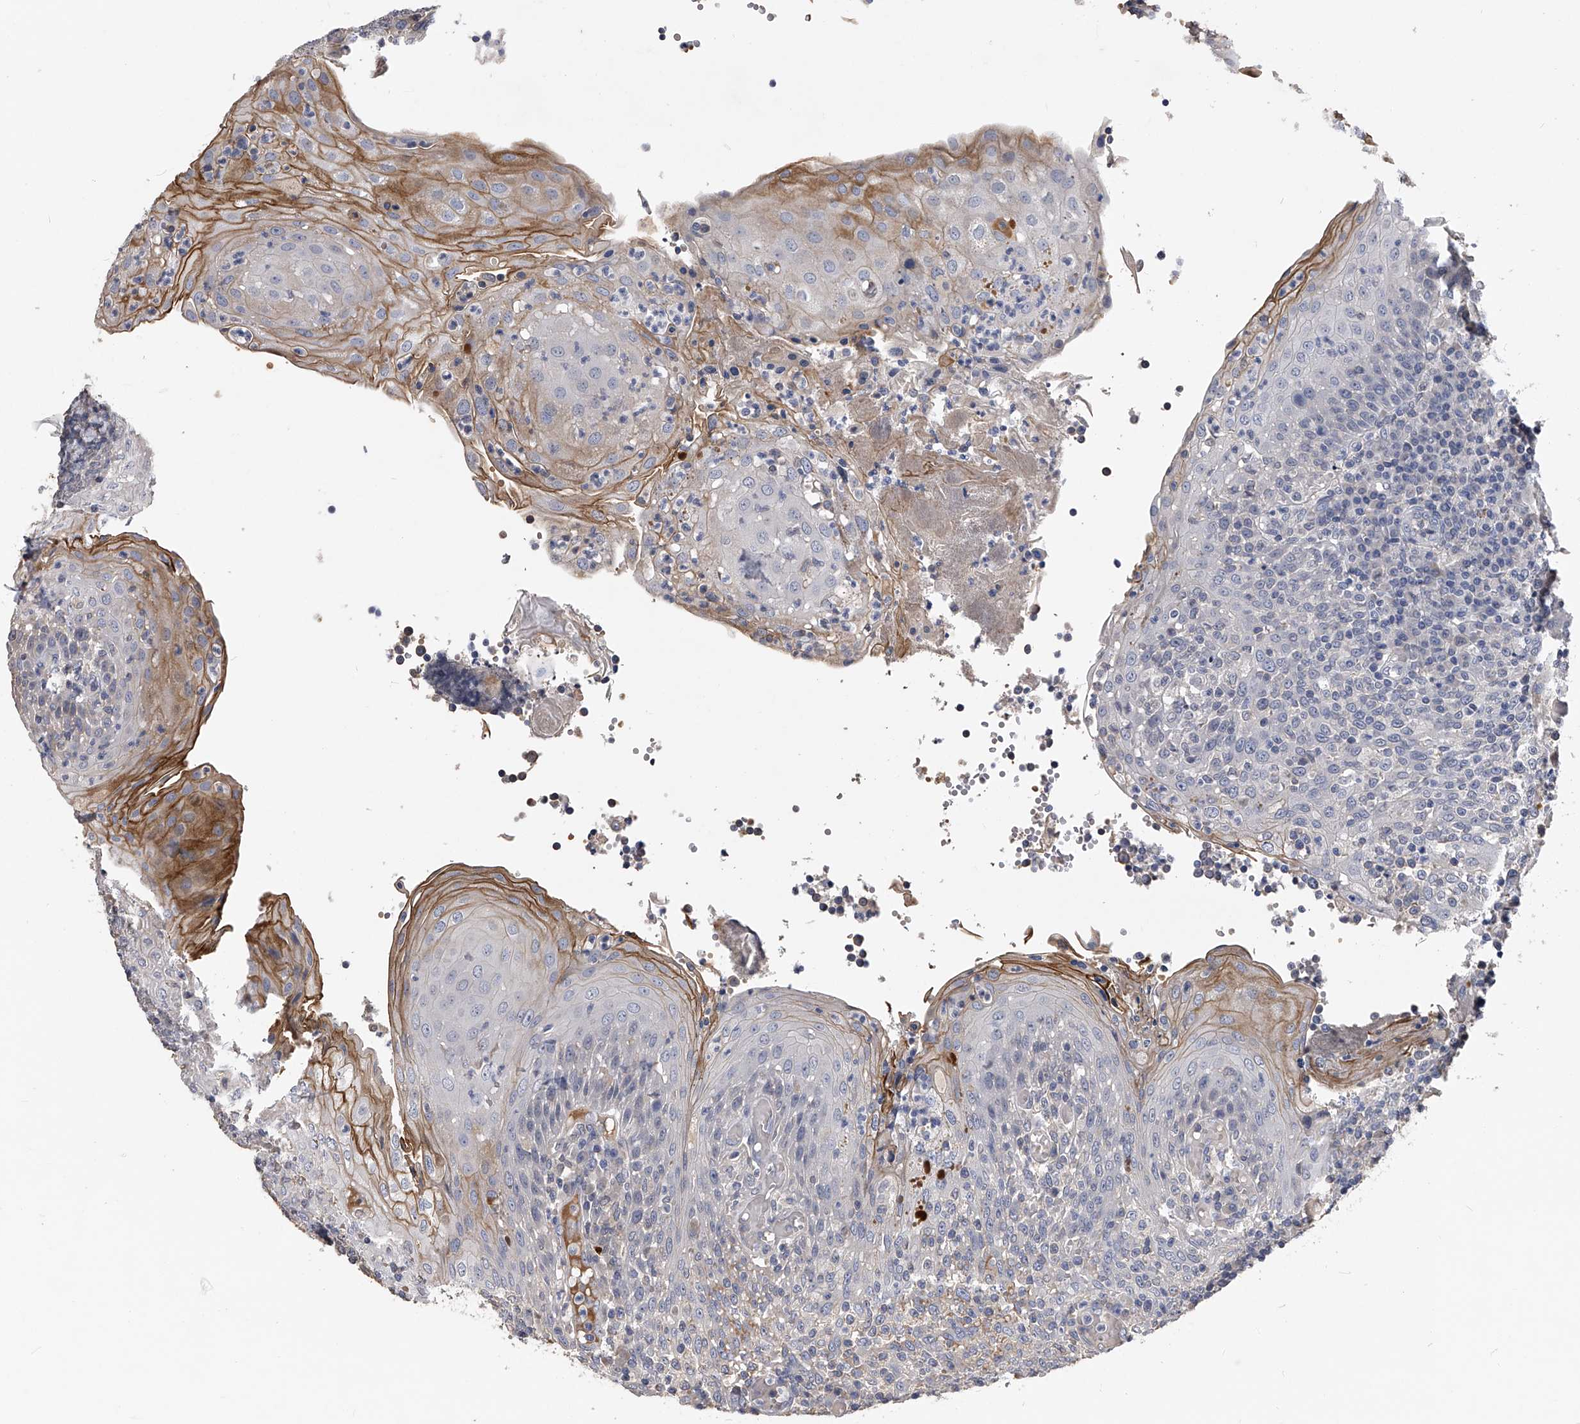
{"staining": {"intensity": "negative", "quantity": "none", "location": "none"}, "tissue": "tonsil", "cell_type": "Germinal center cells", "image_type": "normal", "snomed": [{"axis": "morphology", "description": "Normal tissue, NOS"}, {"axis": "topography", "description": "Tonsil"}], "caption": "Immunohistochemical staining of unremarkable tonsil displays no significant staining in germinal center cells.", "gene": "MDN1", "patient": {"sex": "female", "age": 19}}